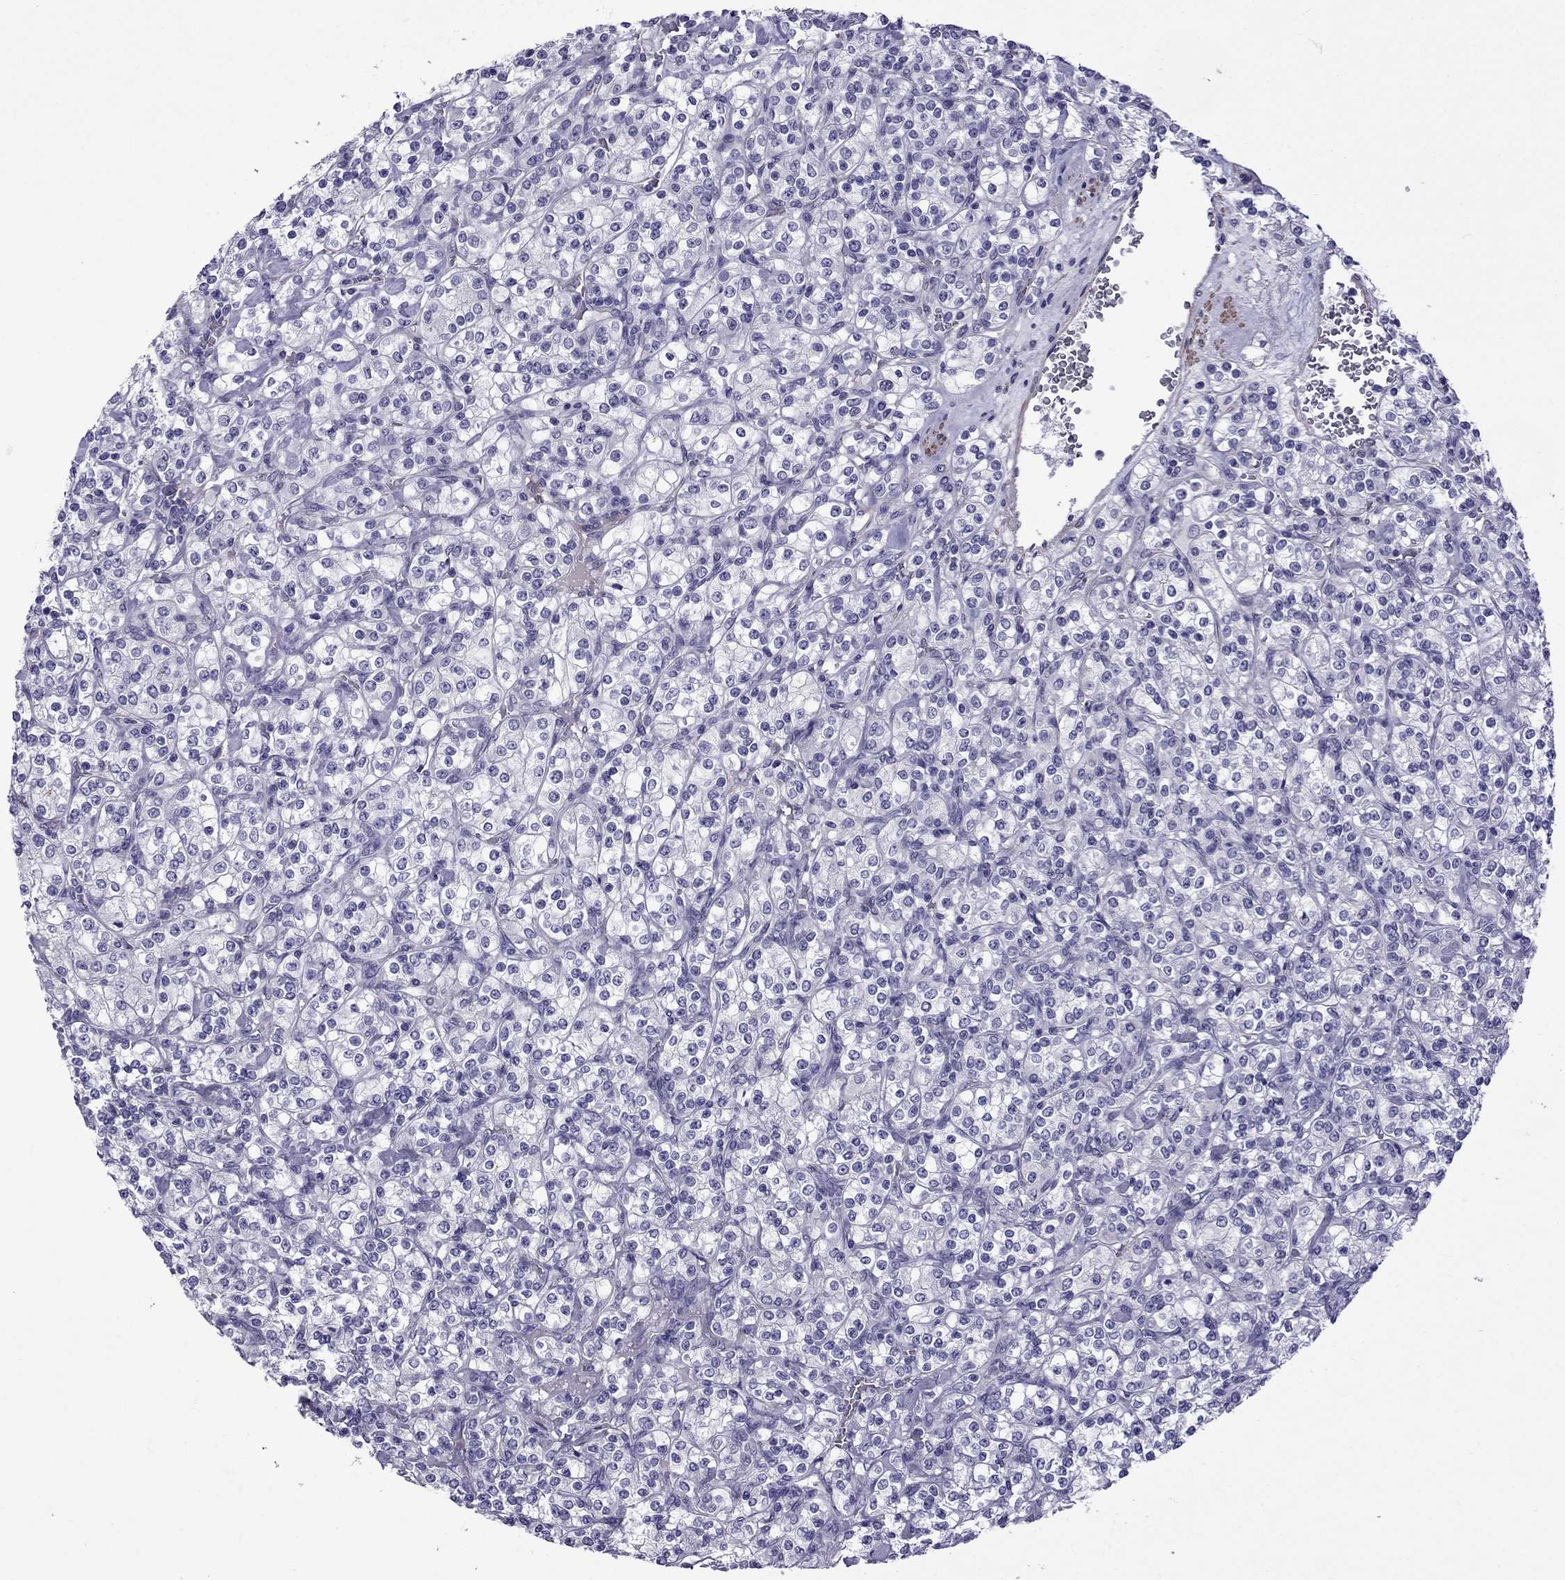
{"staining": {"intensity": "negative", "quantity": "none", "location": "none"}, "tissue": "renal cancer", "cell_type": "Tumor cells", "image_type": "cancer", "snomed": [{"axis": "morphology", "description": "Adenocarcinoma, NOS"}, {"axis": "topography", "description": "Kidney"}], "caption": "This image is of renal cancer (adenocarcinoma) stained with immunohistochemistry to label a protein in brown with the nuclei are counter-stained blue. There is no positivity in tumor cells.", "gene": "CHRNA5", "patient": {"sex": "male", "age": 77}}